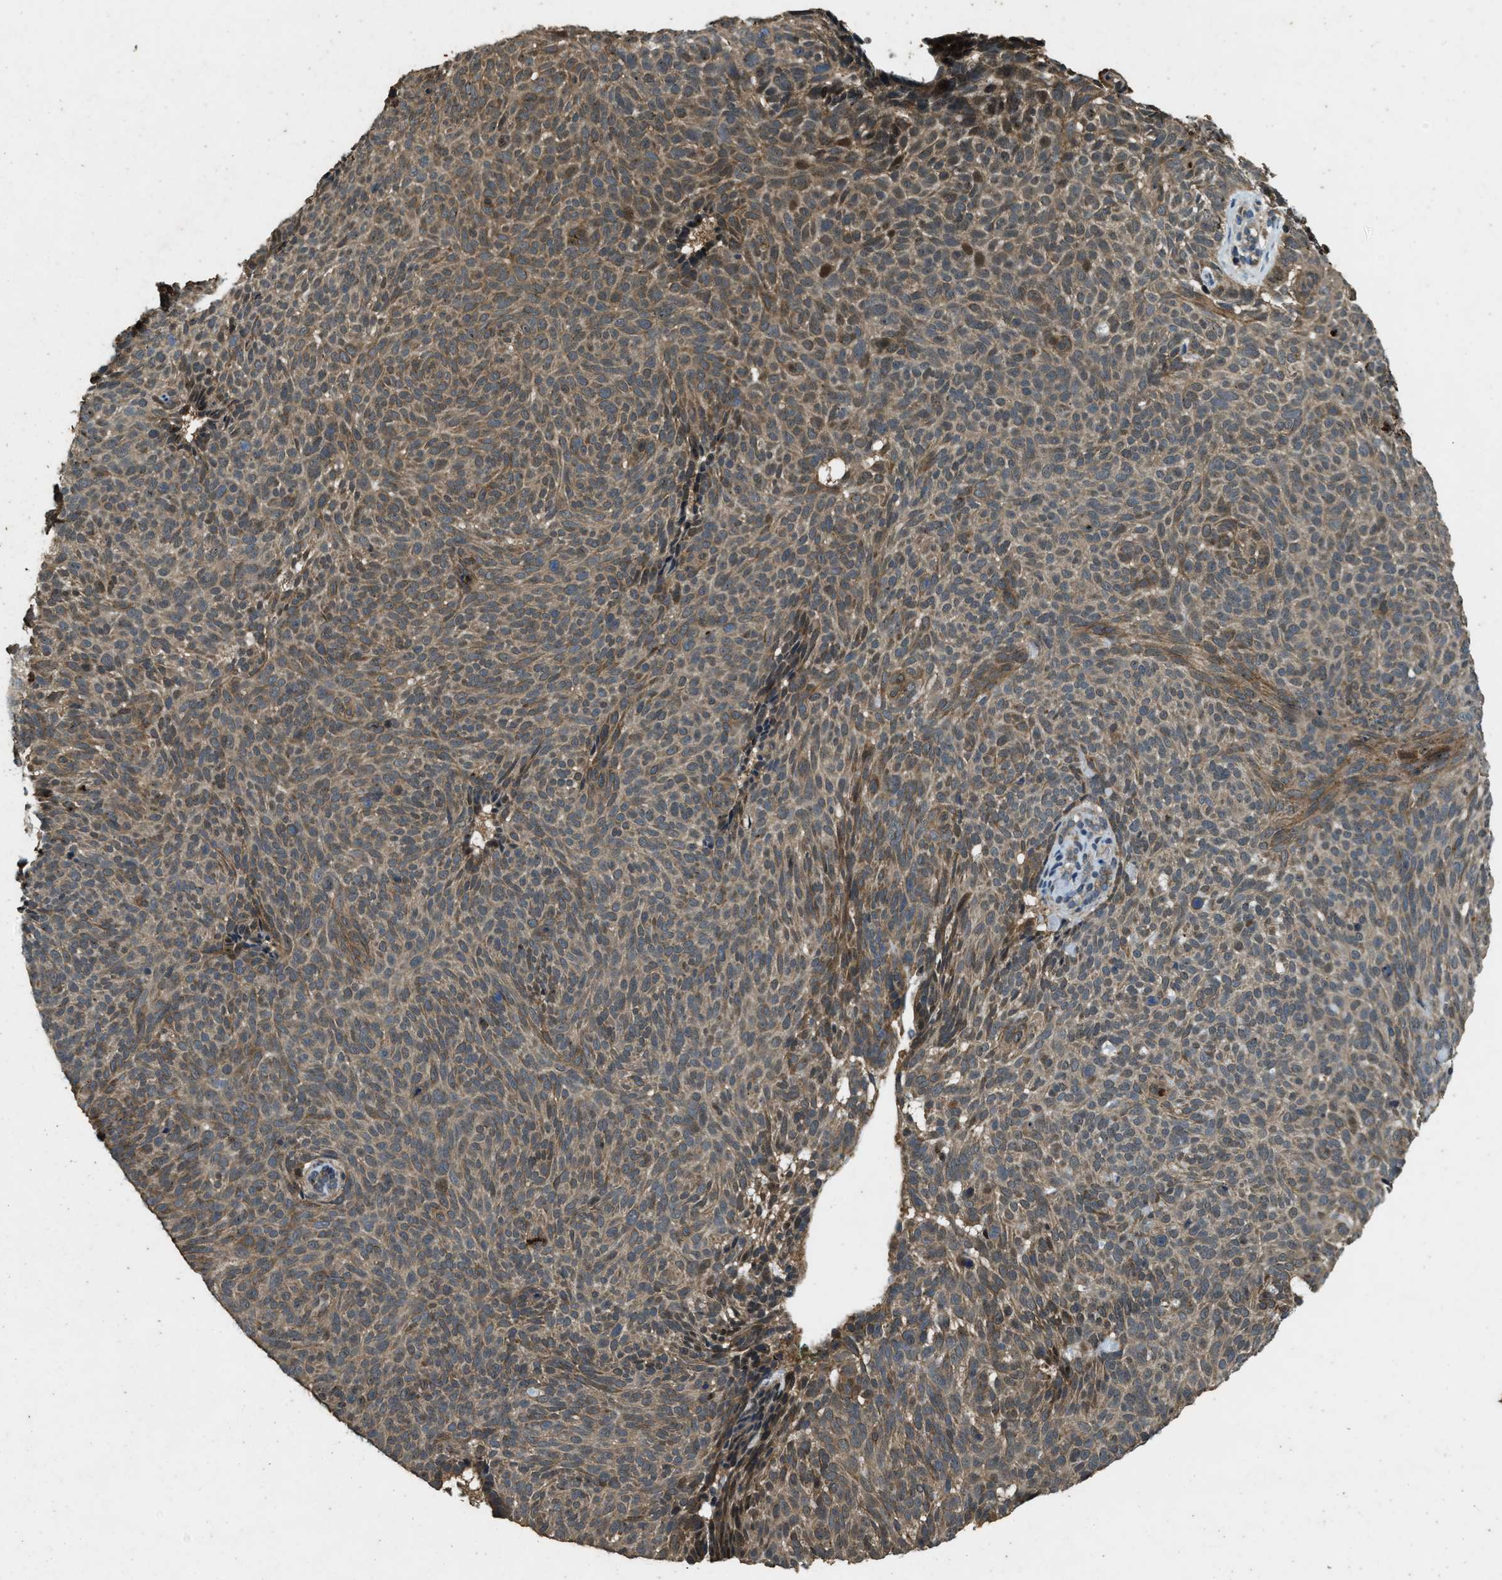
{"staining": {"intensity": "weak", "quantity": ">75%", "location": "cytoplasmic/membranous"}, "tissue": "skin cancer", "cell_type": "Tumor cells", "image_type": "cancer", "snomed": [{"axis": "morphology", "description": "Basal cell carcinoma"}, {"axis": "topography", "description": "Skin"}], "caption": "DAB (3,3'-diaminobenzidine) immunohistochemical staining of basal cell carcinoma (skin) shows weak cytoplasmic/membranous protein staining in about >75% of tumor cells. The staining was performed using DAB to visualize the protein expression in brown, while the nuclei were stained in blue with hematoxylin (Magnification: 20x).", "gene": "ATP8B1", "patient": {"sex": "male", "age": 61}}